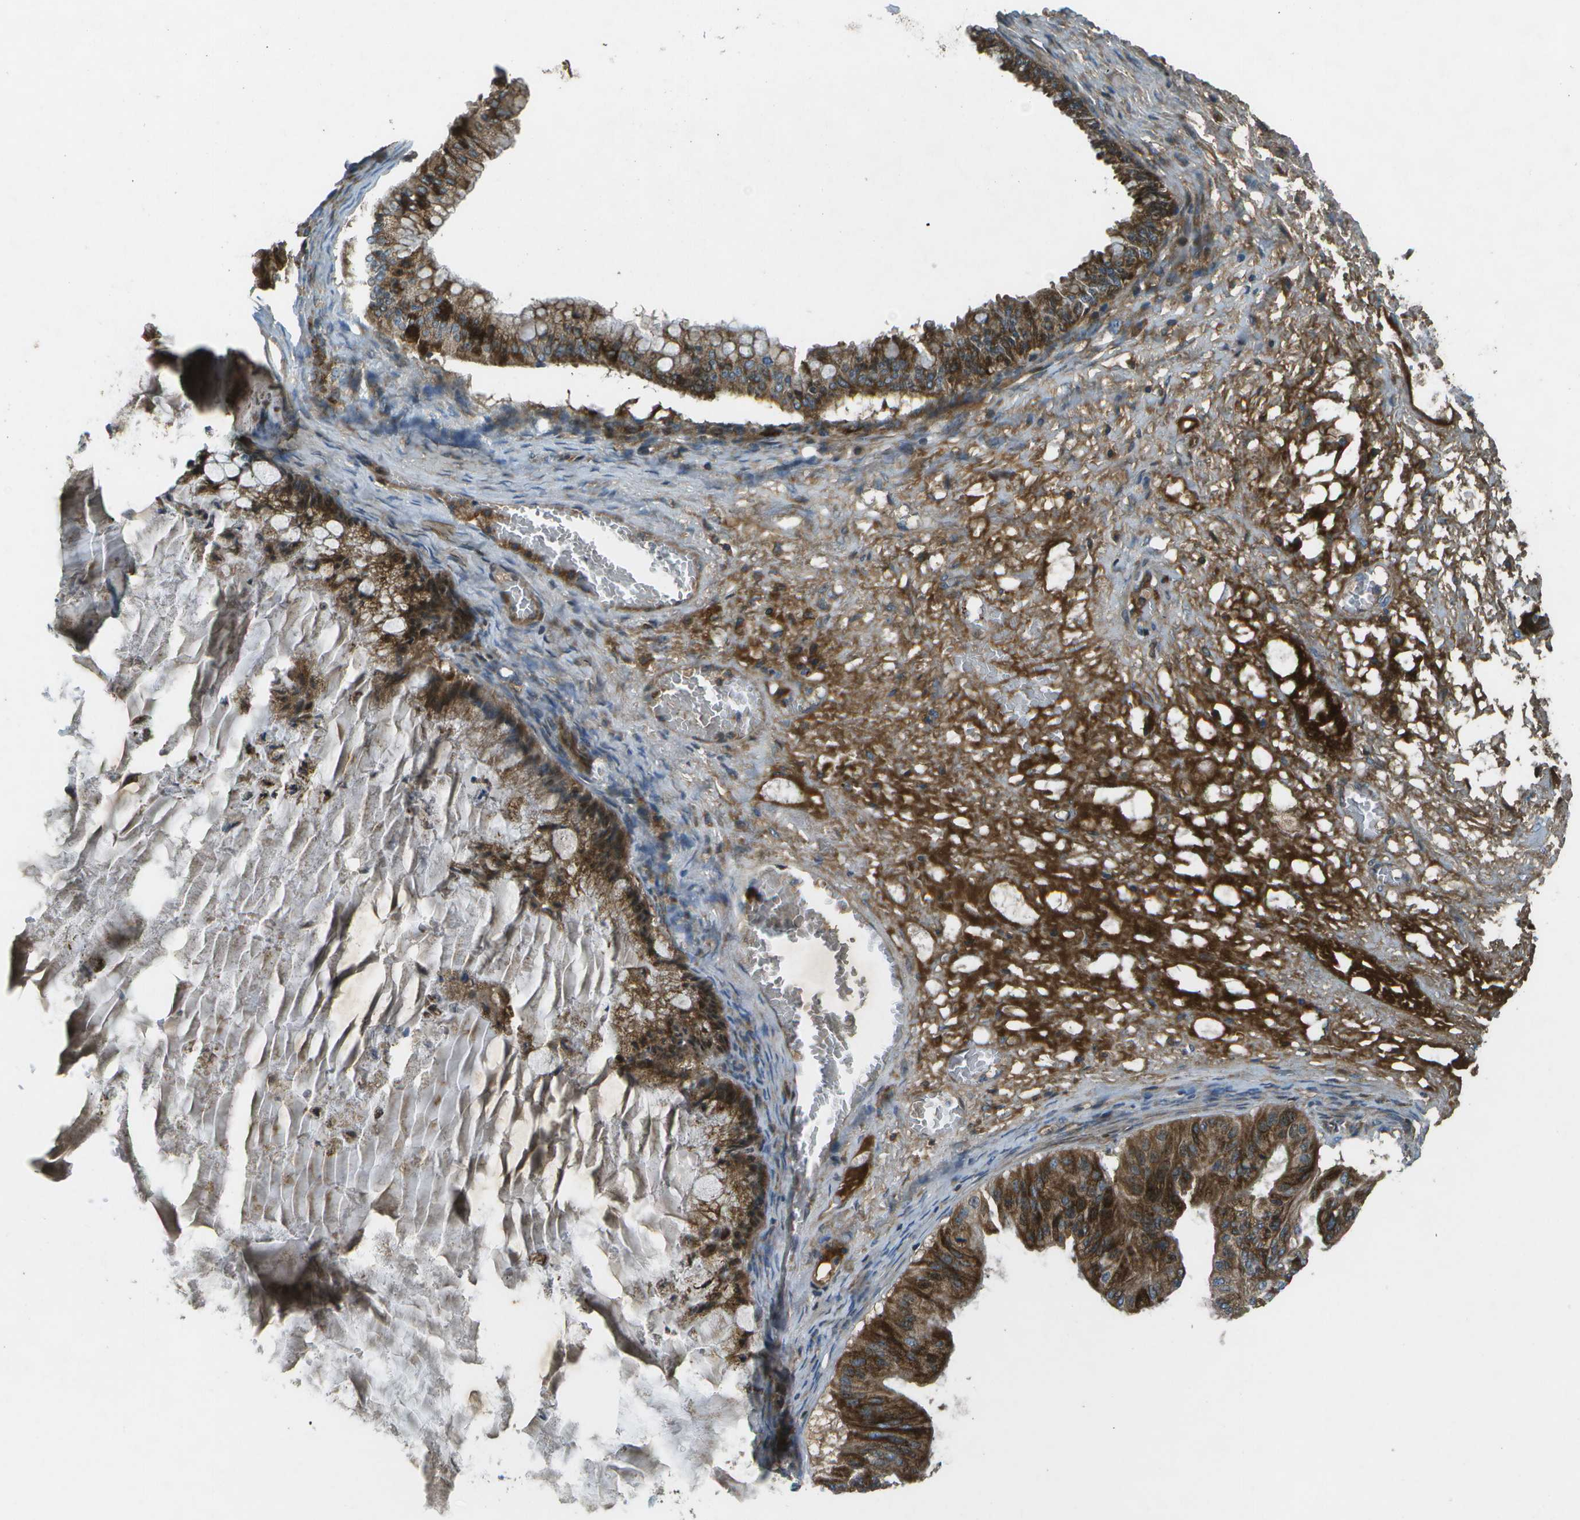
{"staining": {"intensity": "strong", "quantity": ">75%", "location": "cytoplasmic/membranous"}, "tissue": "ovarian cancer", "cell_type": "Tumor cells", "image_type": "cancer", "snomed": [{"axis": "morphology", "description": "Cystadenocarcinoma, mucinous, NOS"}, {"axis": "topography", "description": "Ovary"}], "caption": "Protein expression analysis of human ovarian cancer reveals strong cytoplasmic/membranous positivity in approximately >75% of tumor cells.", "gene": "PXYLP1", "patient": {"sex": "female", "age": 57}}